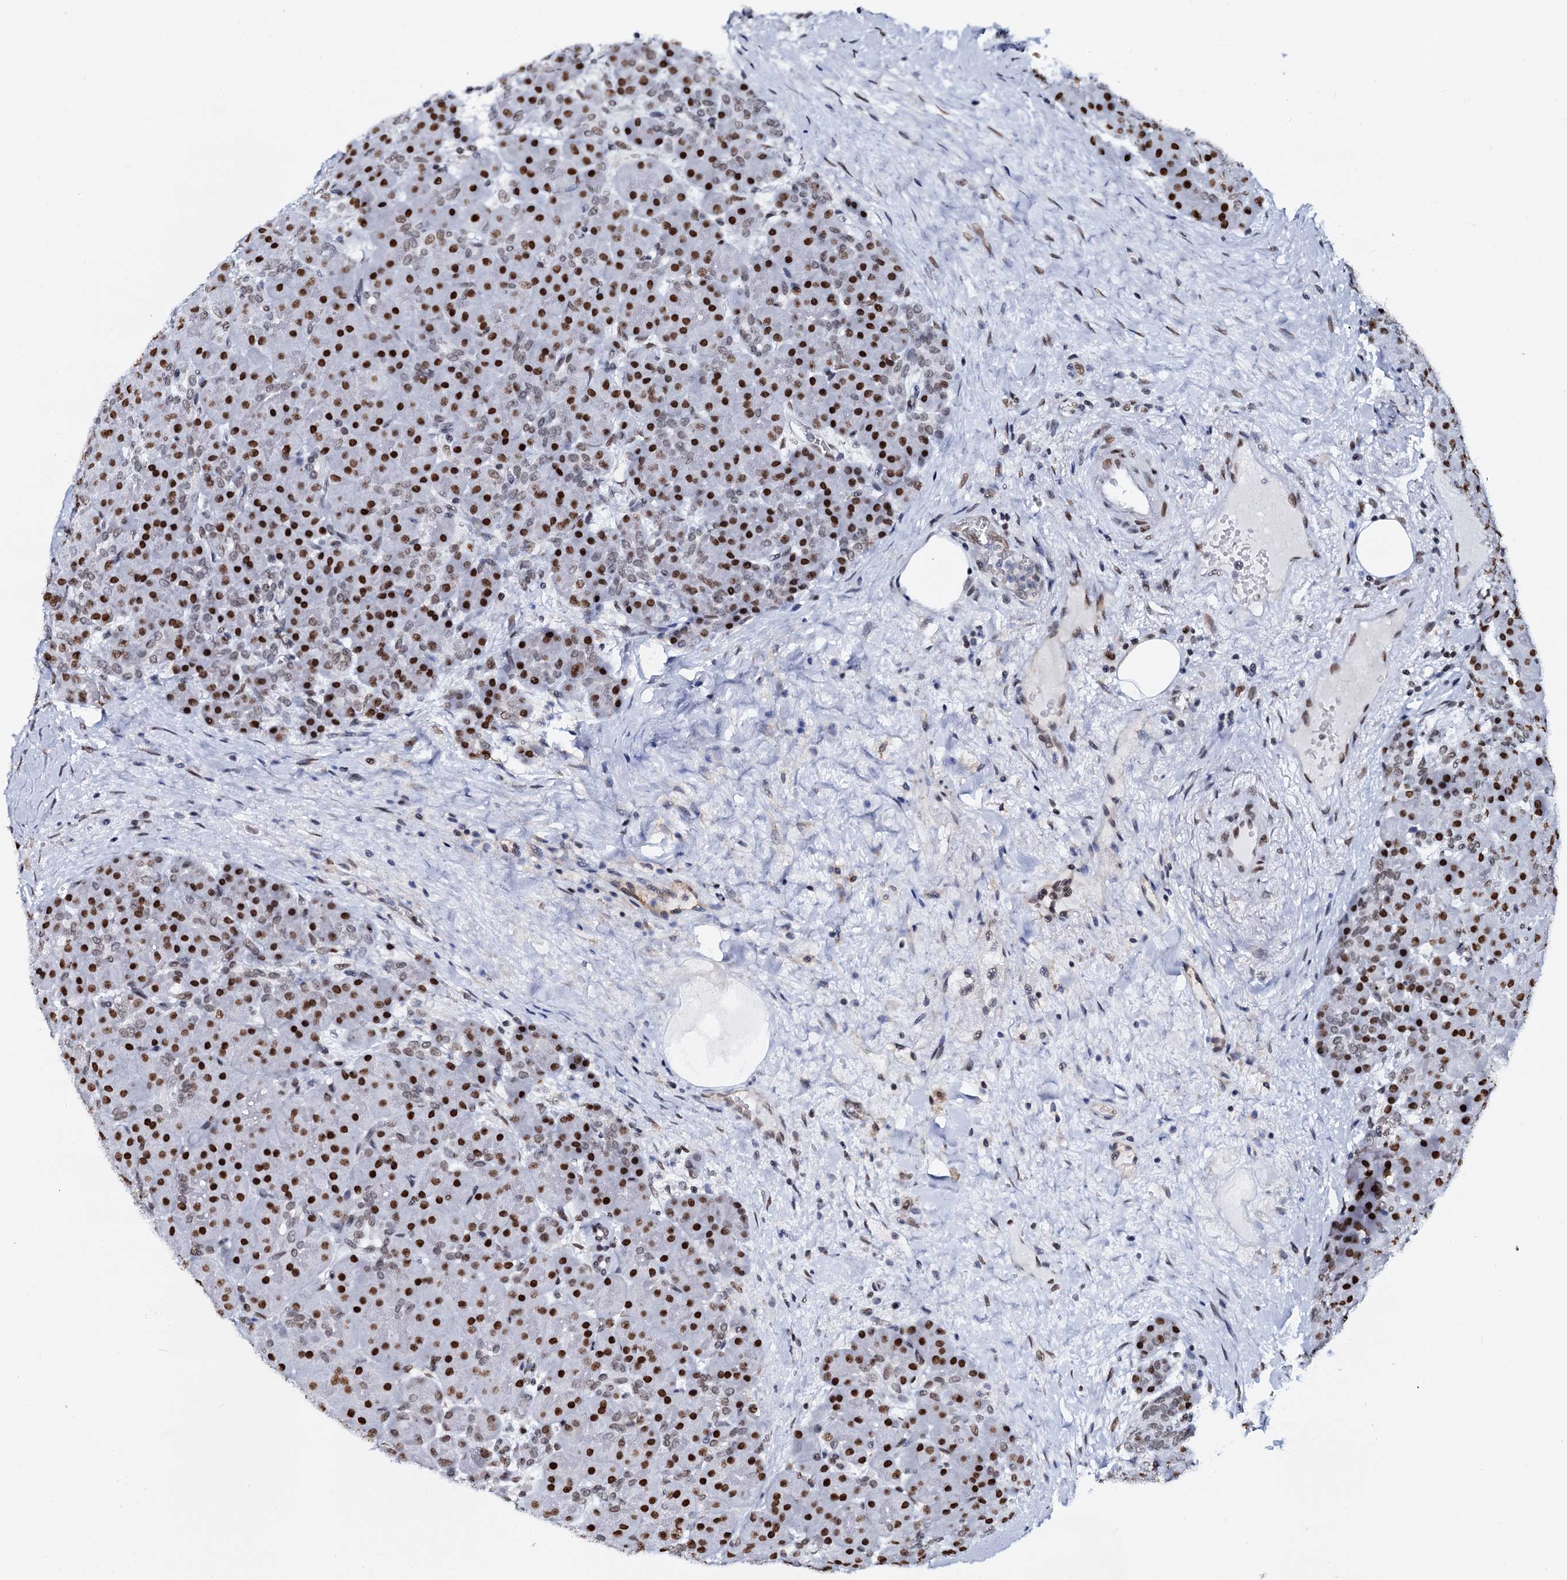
{"staining": {"intensity": "strong", "quantity": ">75%", "location": "nuclear"}, "tissue": "pancreas", "cell_type": "Exocrine glandular cells", "image_type": "normal", "snomed": [{"axis": "morphology", "description": "Normal tissue, NOS"}, {"axis": "topography", "description": "Pancreas"}], "caption": "IHC (DAB (3,3'-diaminobenzidine)) staining of benign human pancreas exhibits strong nuclear protein positivity in about >75% of exocrine glandular cells. IHC stains the protein of interest in brown and the nuclei are stained blue.", "gene": "CMAS", "patient": {"sex": "male", "age": 66}}